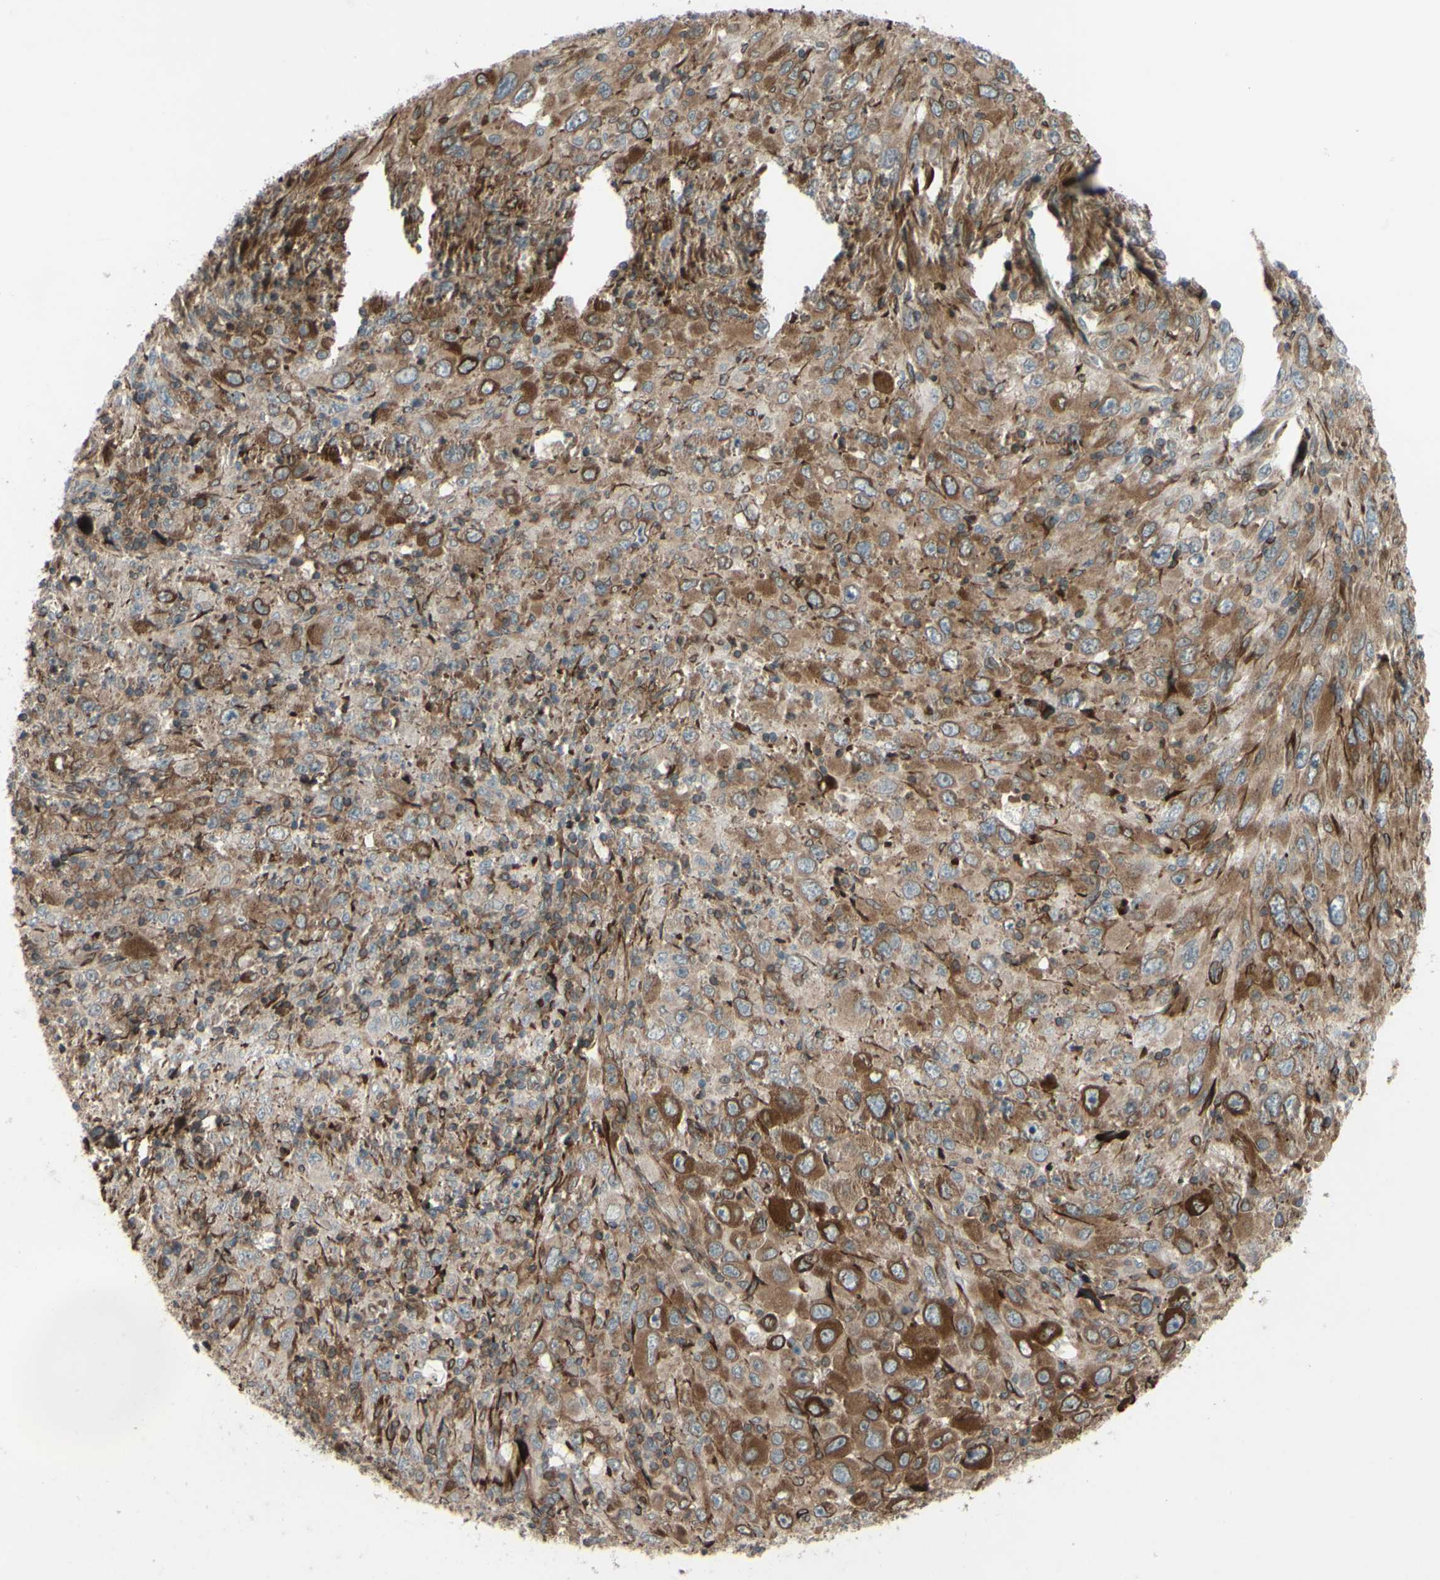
{"staining": {"intensity": "moderate", "quantity": ">75%", "location": "cytoplasmic/membranous"}, "tissue": "melanoma", "cell_type": "Tumor cells", "image_type": "cancer", "snomed": [{"axis": "morphology", "description": "Malignant melanoma, Metastatic site"}, {"axis": "topography", "description": "Skin"}], "caption": "Immunohistochemical staining of human melanoma displays medium levels of moderate cytoplasmic/membranous protein expression in approximately >75% of tumor cells.", "gene": "PRAF2", "patient": {"sex": "female", "age": 56}}